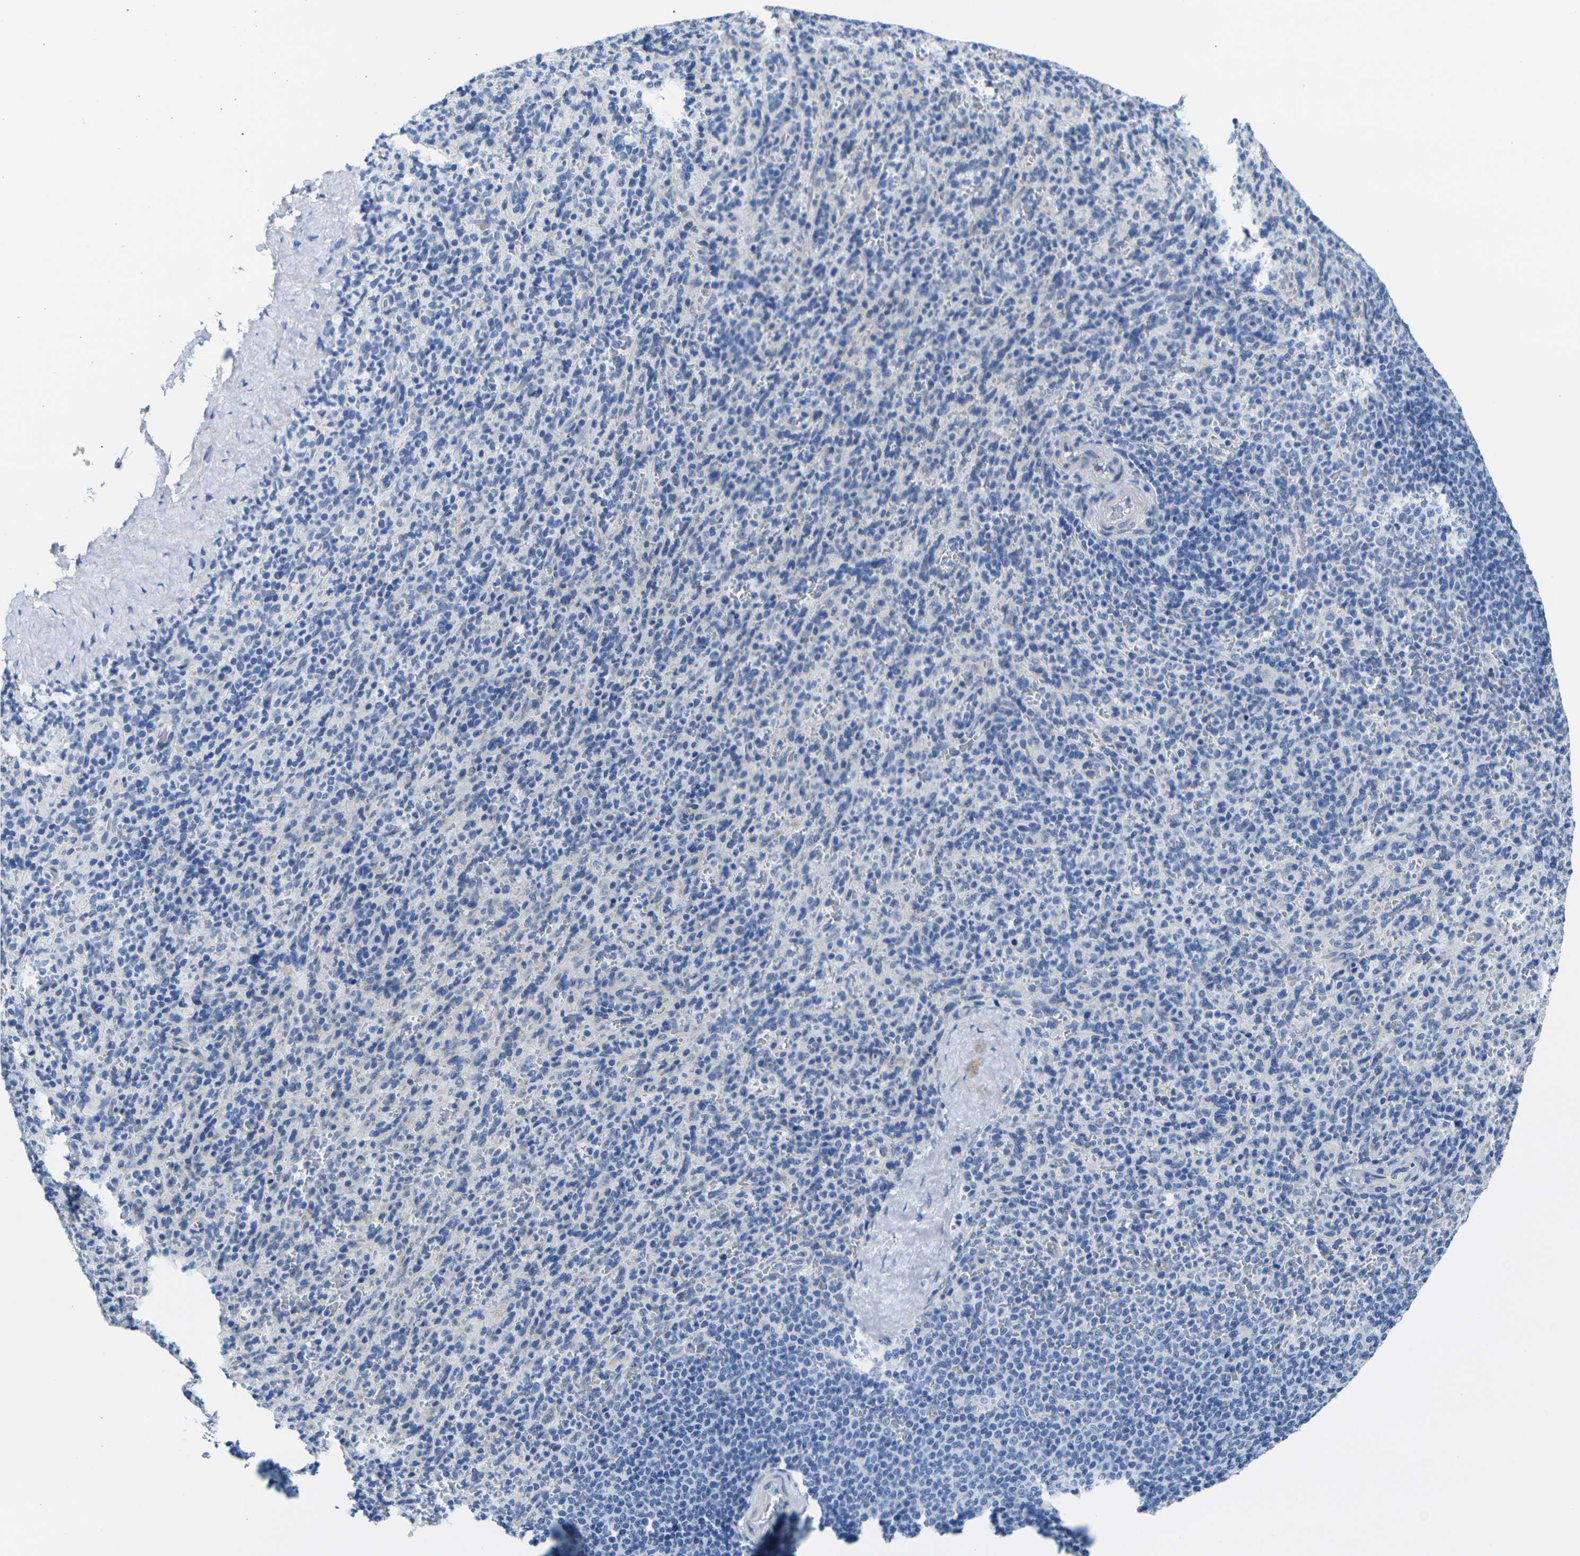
{"staining": {"intensity": "negative", "quantity": "none", "location": "none"}, "tissue": "spleen", "cell_type": "Cells in red pulp", "image_type": "normal", "snomed": [{"axis": "morphology", "description": "Normal tissue, NOS"}, {"axis": "topography", "description": "Spleen"}], "caption": "High power microscopy image of an immunohistochemistry photomicrograph of benign spleen, revealing no significant positivity in cells in red pulp. (Immunohistochemistry (ihc), brightfield microscopy, high magnification).", "gene": "CRK", "patient": {"sex": "male", "age": 36}}